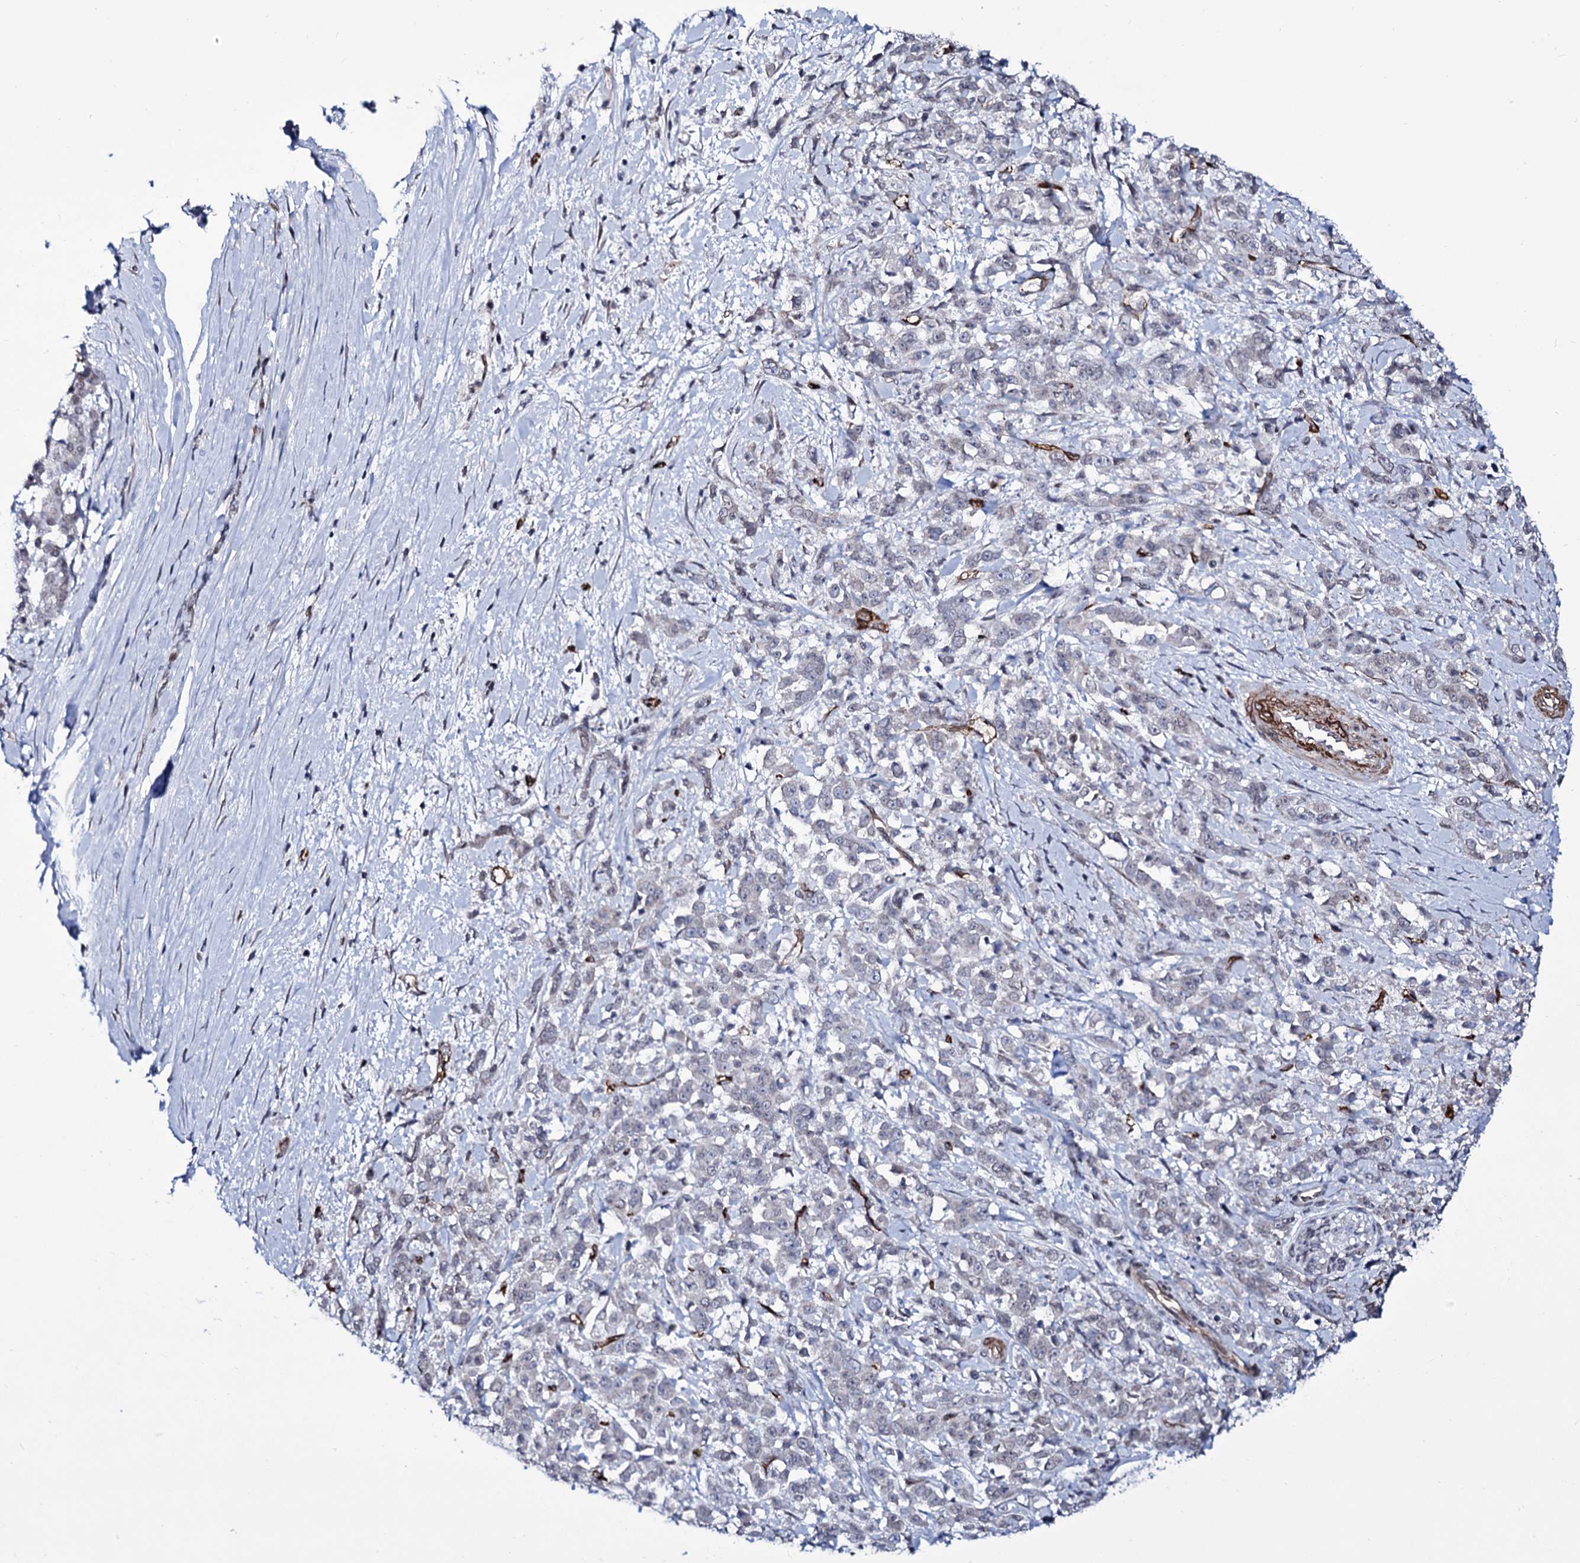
{"staining": {"intensity": "negative", "quantity": "none", "location": "none"}, "tissue": "pancreatic cancer", "cell_type": "Tumor cells", "image_type": "cancer", "snomed": [{"axis": "morphology", "description": "Normal tissue, NOS"}, {"axis": "morphology", "description": "Adenocarcinoma, NOS"}, {"axis": "topography", "description": "Pancreas"}], "caption": "Immunohistochemistry (IHC) histopathology image of neoplastic tissue: adenocarcinoma (pancreatic) stained with DAB exhibits no significant protein staining in tumor cells.", "gene": "ZC3H12C", "patient": {"sex": "female", "age": 64}}